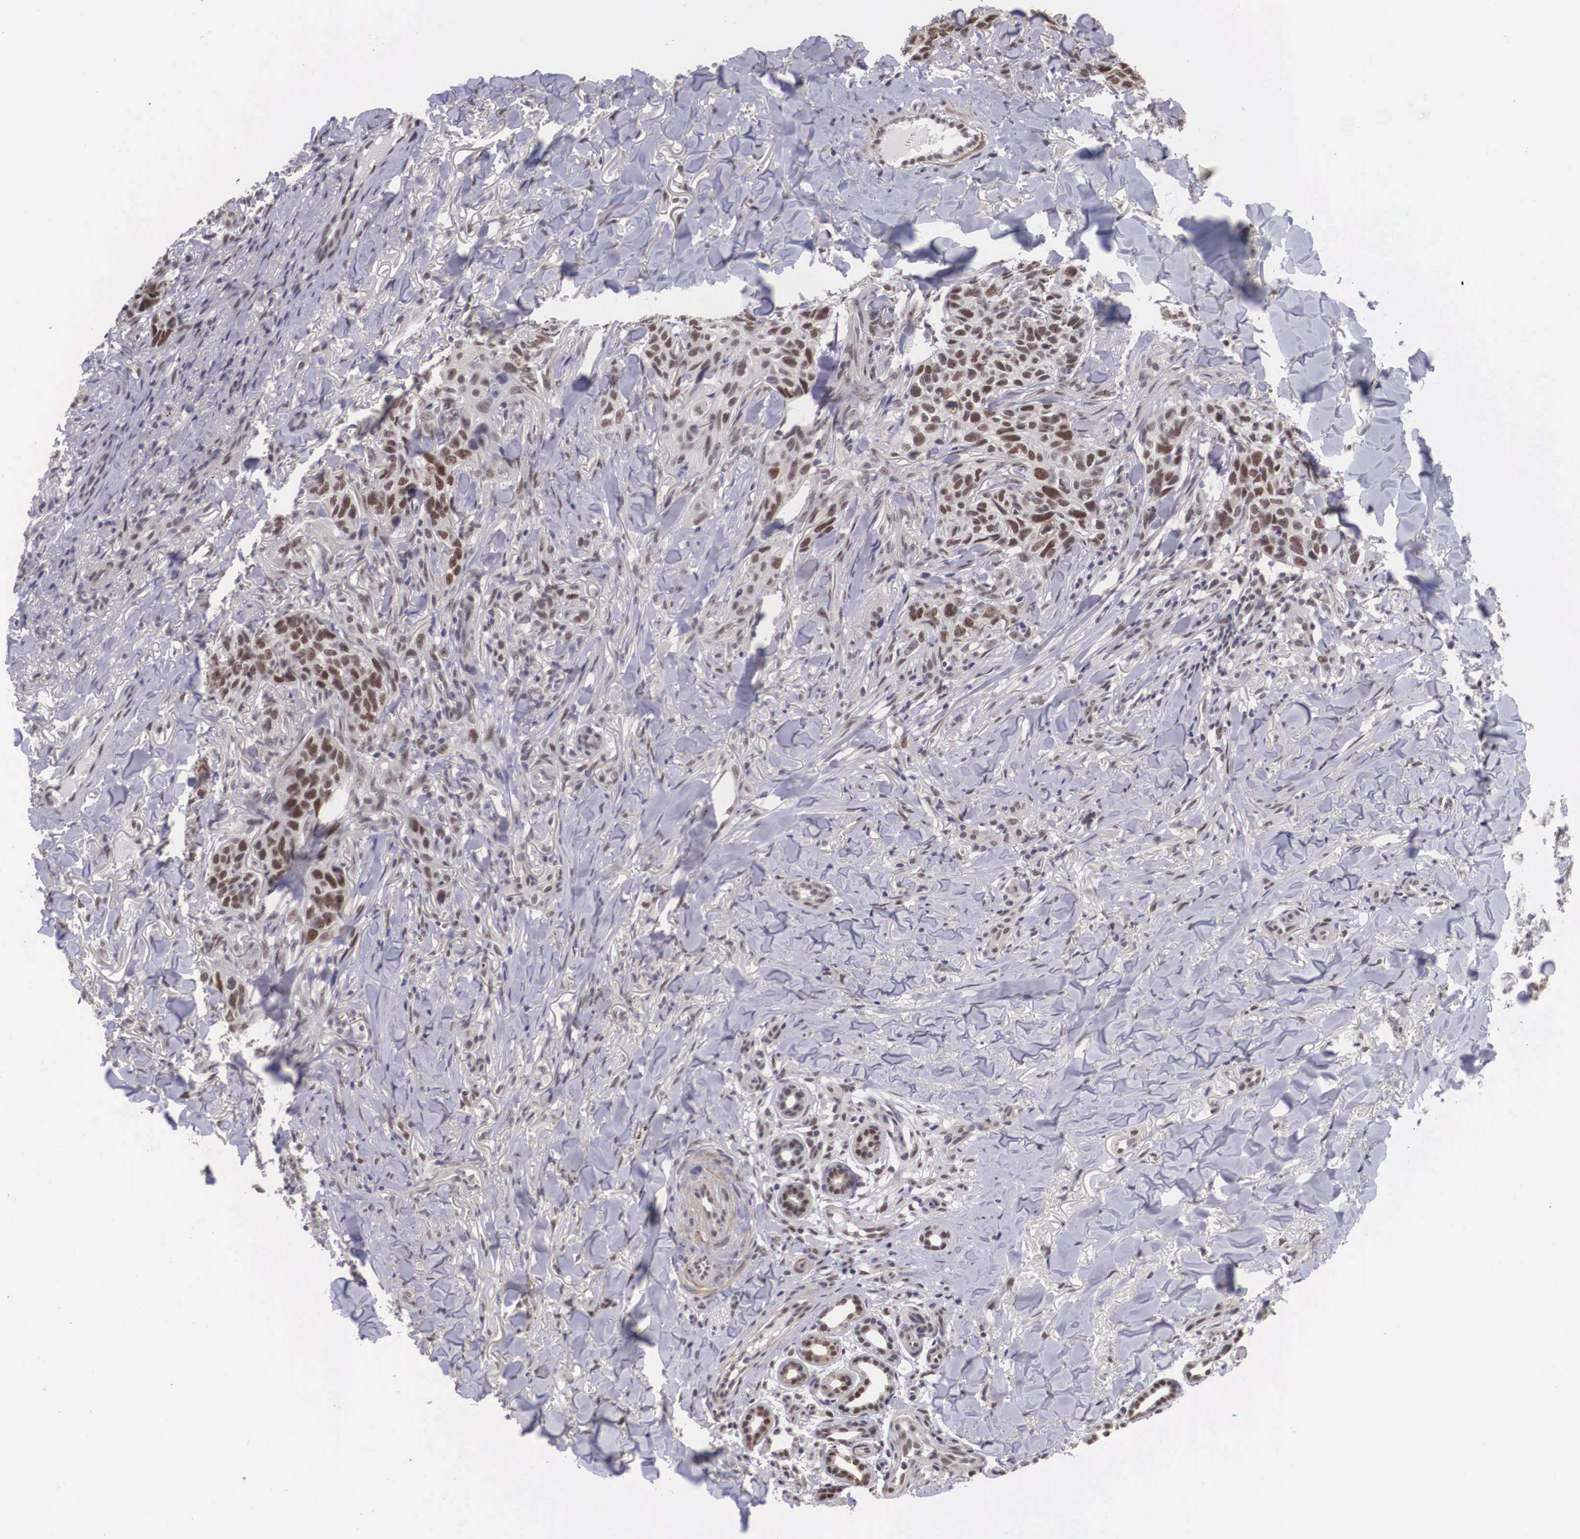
{"staining": {"intensity": "weak", "quantity": "25%-75%", "location": "nuclear"}, "tissue": "skin cancer", "cell_type": "Tumor cells", "image_type": "cancer", "snomed": [{"axis": "morphology", "description": "Normal tissue, NOS"}, {"axis": "morphology", "description": "Basal cell carcinoma"}, {"axis": "topography", "description": "Skin"}], "caption": "Immunohistochemistry (IHC) (DAB) staining of skin cancer displays weak nuclear protein staining in about 25%-75% of tumor cells. Using DAB (3,3'-diaminobenzidine) (brown) and hematoxylin (blue) stains, captured at high magnification using brightfield microscopy.", "gene": "ZNF275", "patient": {"sex": "male", "age": 81}}